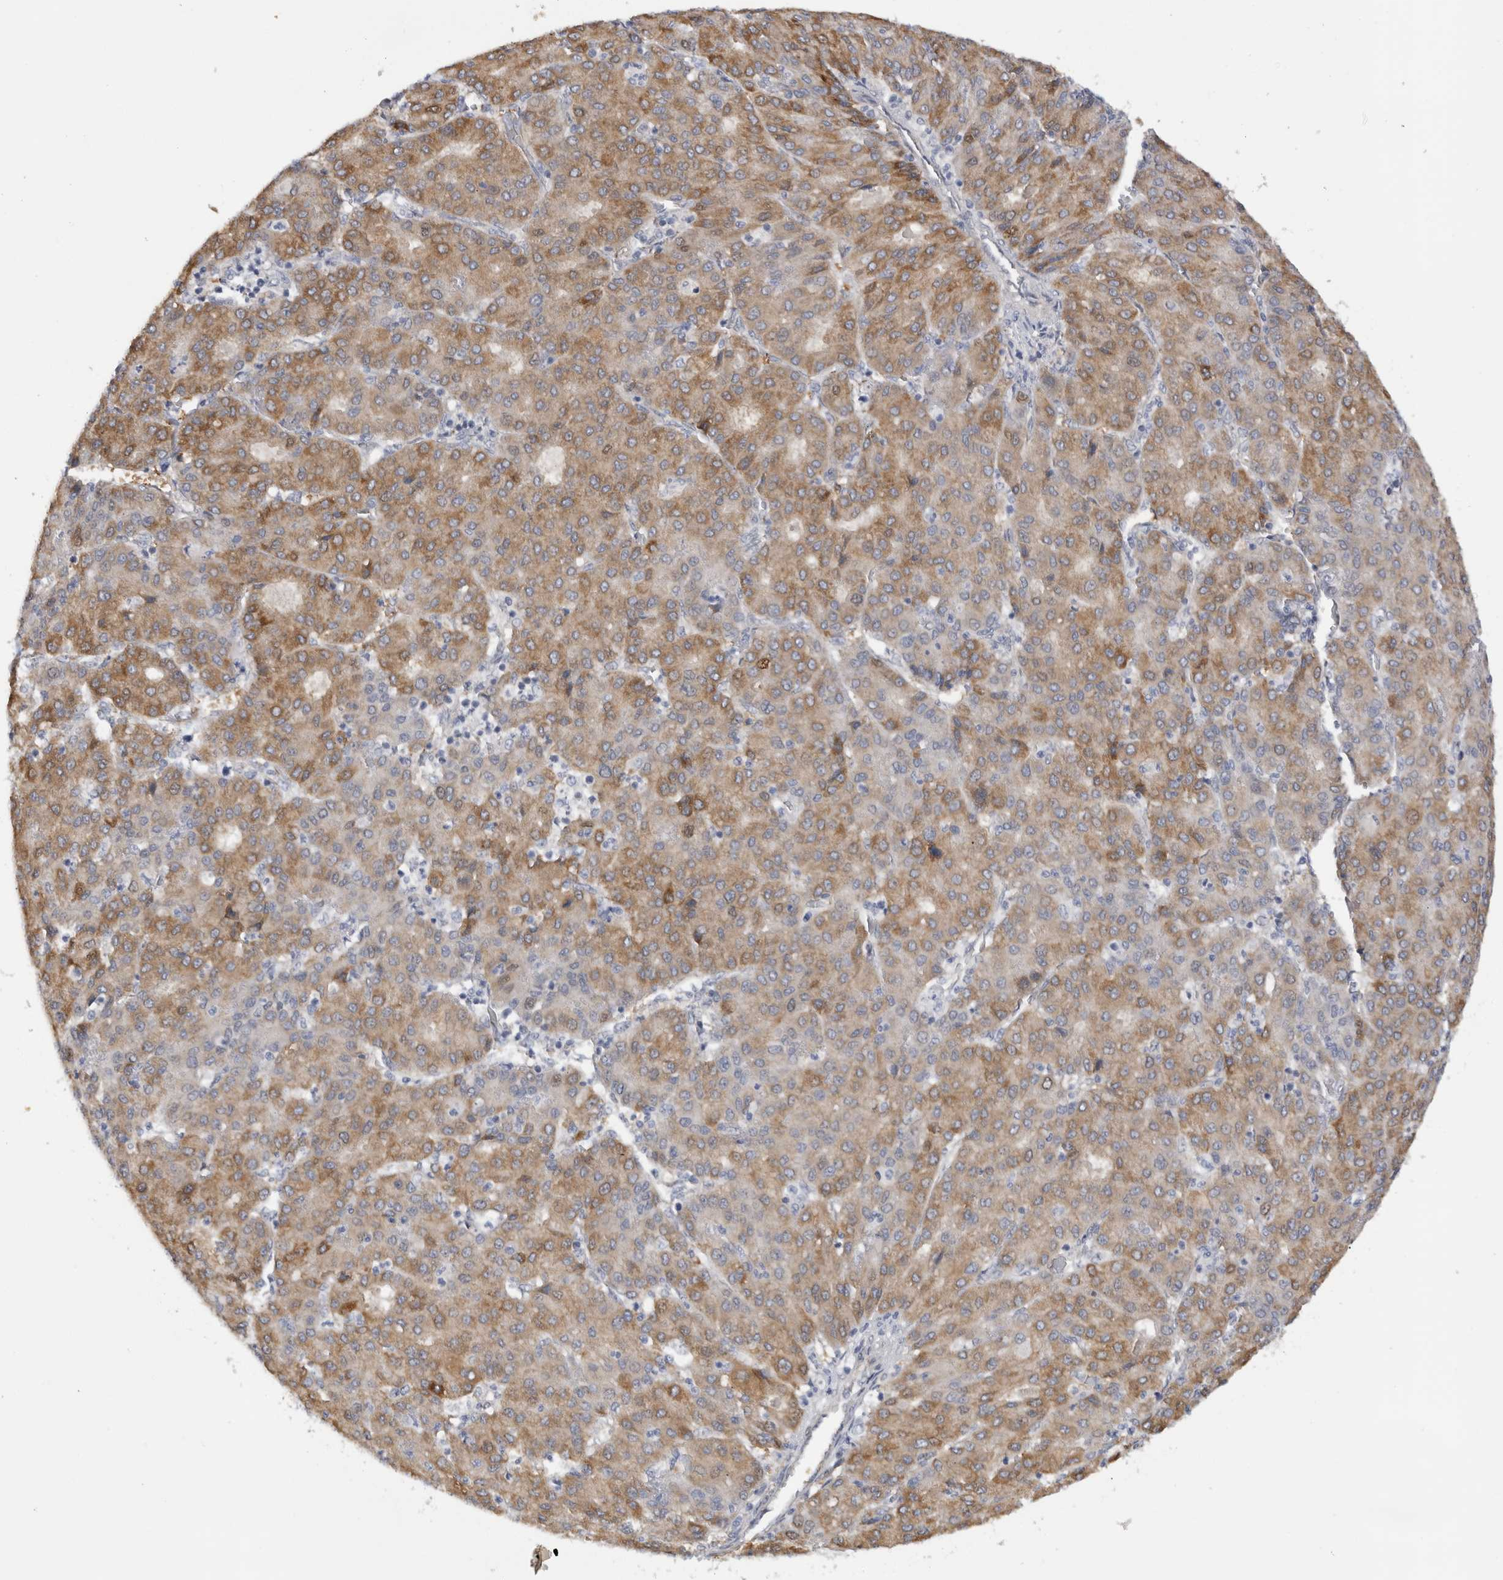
{"staining": {"intensity": "moderate", "quantity": ">75%", "location": "cytoplasmic/membranous"}, "tissue": "liver cancer", "cell_type": "Tumor cells", "image_type": "cancer", "snomed": [{"axis": "morphology", "description": "Carcinoma, Hepatocellular, NOS"}, {"axis": "topography", "description": "Liver"}], "caption": "Liver hepatocellular carcinoma stained with a protein marker displays moderate staining in tumor cells.", "gene": "DYRK2", "patient": {"sex": "male", "age": 65}}